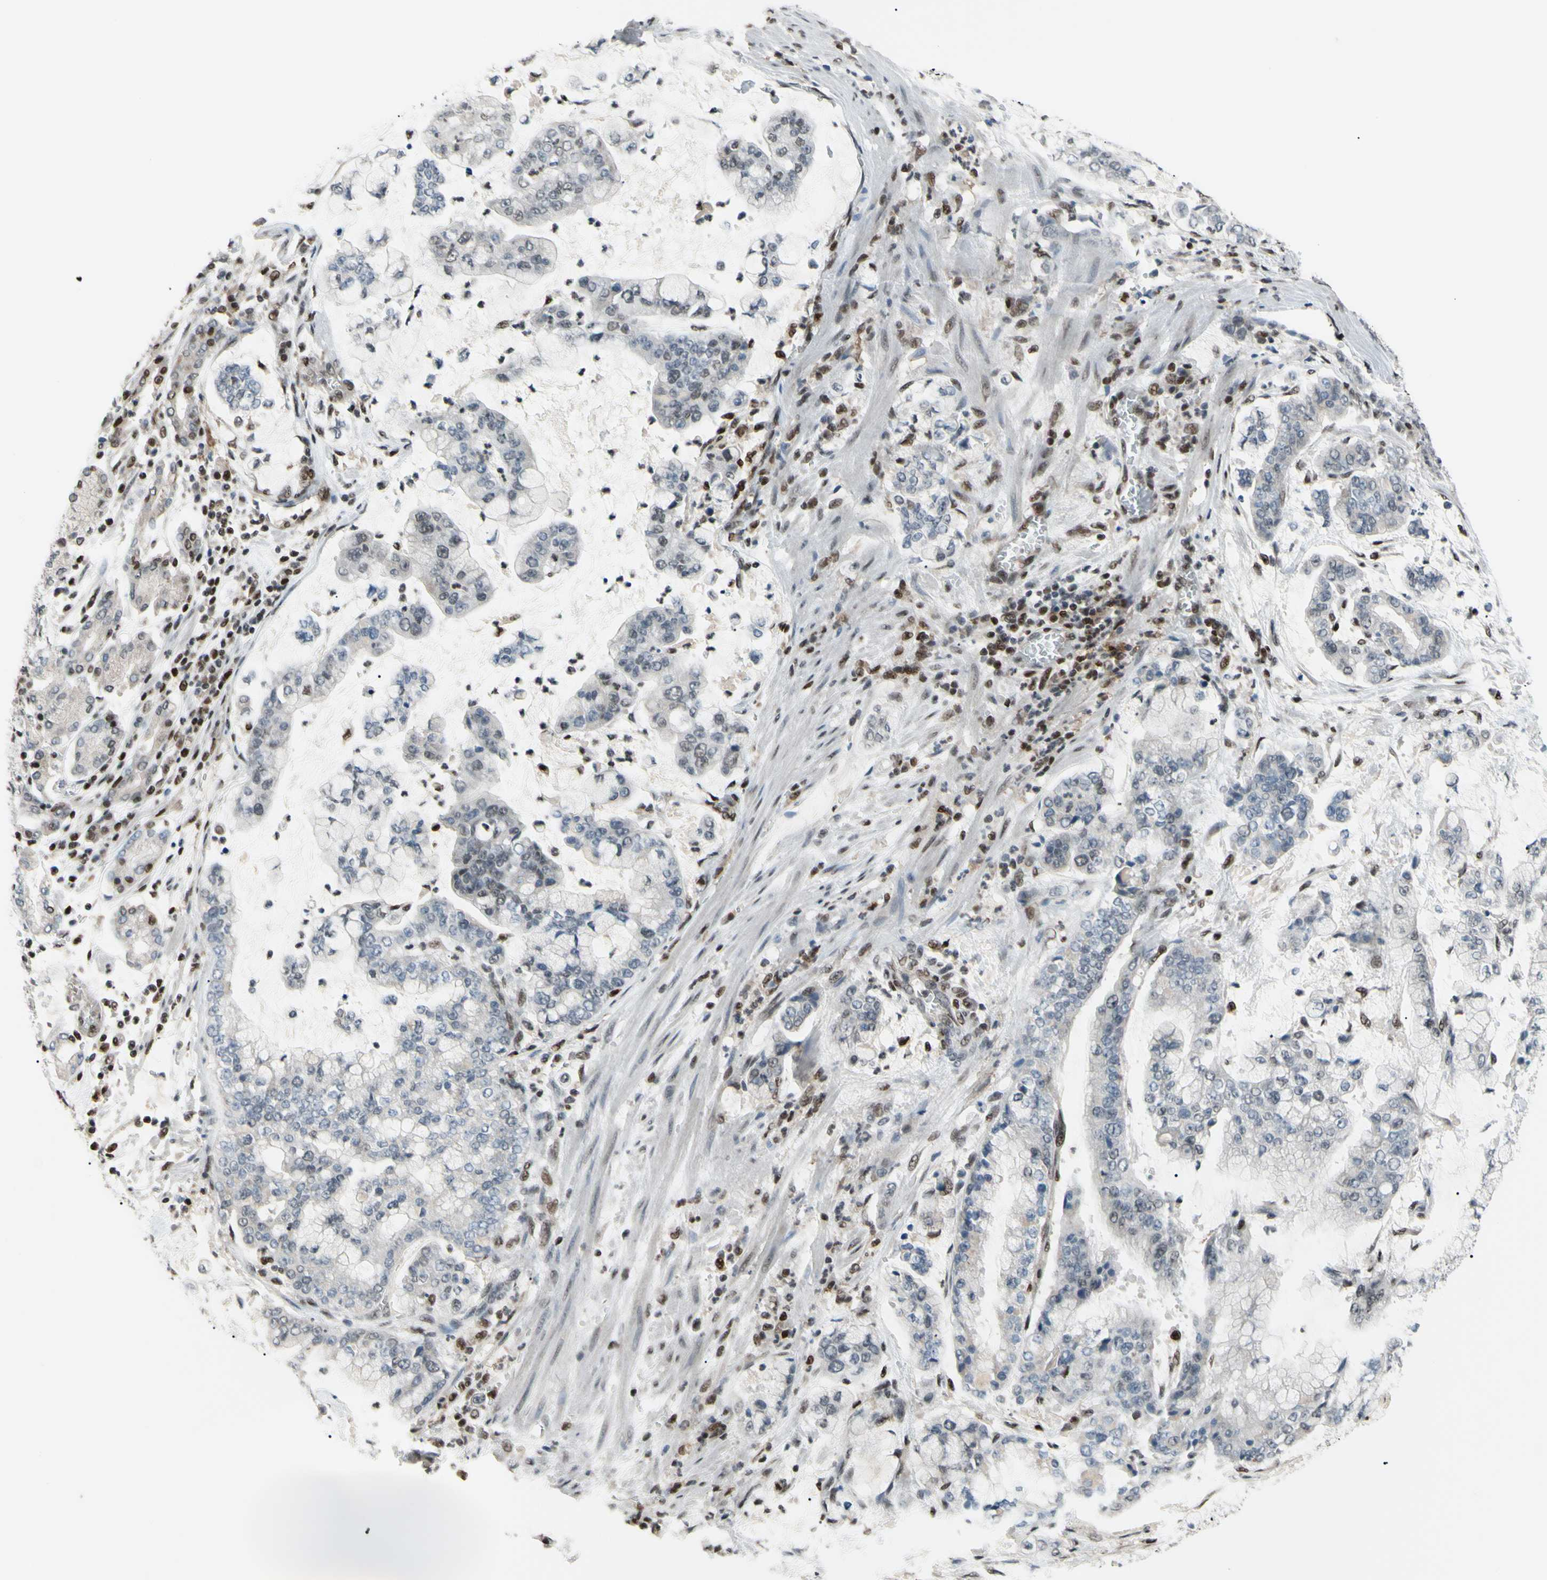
{"staining": {"intensity": "negative", "quantity": "none", "location": "none"}, "tissue": "stomach cancer", "cell_type": "Tumor cells", "image_type": "cancer", "snomed": [{"axis": "morphology", "description": "Normal tissue, NOS"}, {"axis": "morphology", "description": "Adenocarcinoma, NOS"}, {"axis": "topography", "description": "Stomach, upper"}, {"axis": "topography", "description": "Stomach"}], "caption": "The histopathology image reveals no staining of tumor cells in stomach cancer (adenocarcinoma).", "gene": "FKBP5", "patient": {"sex": "male", "age": 76}}